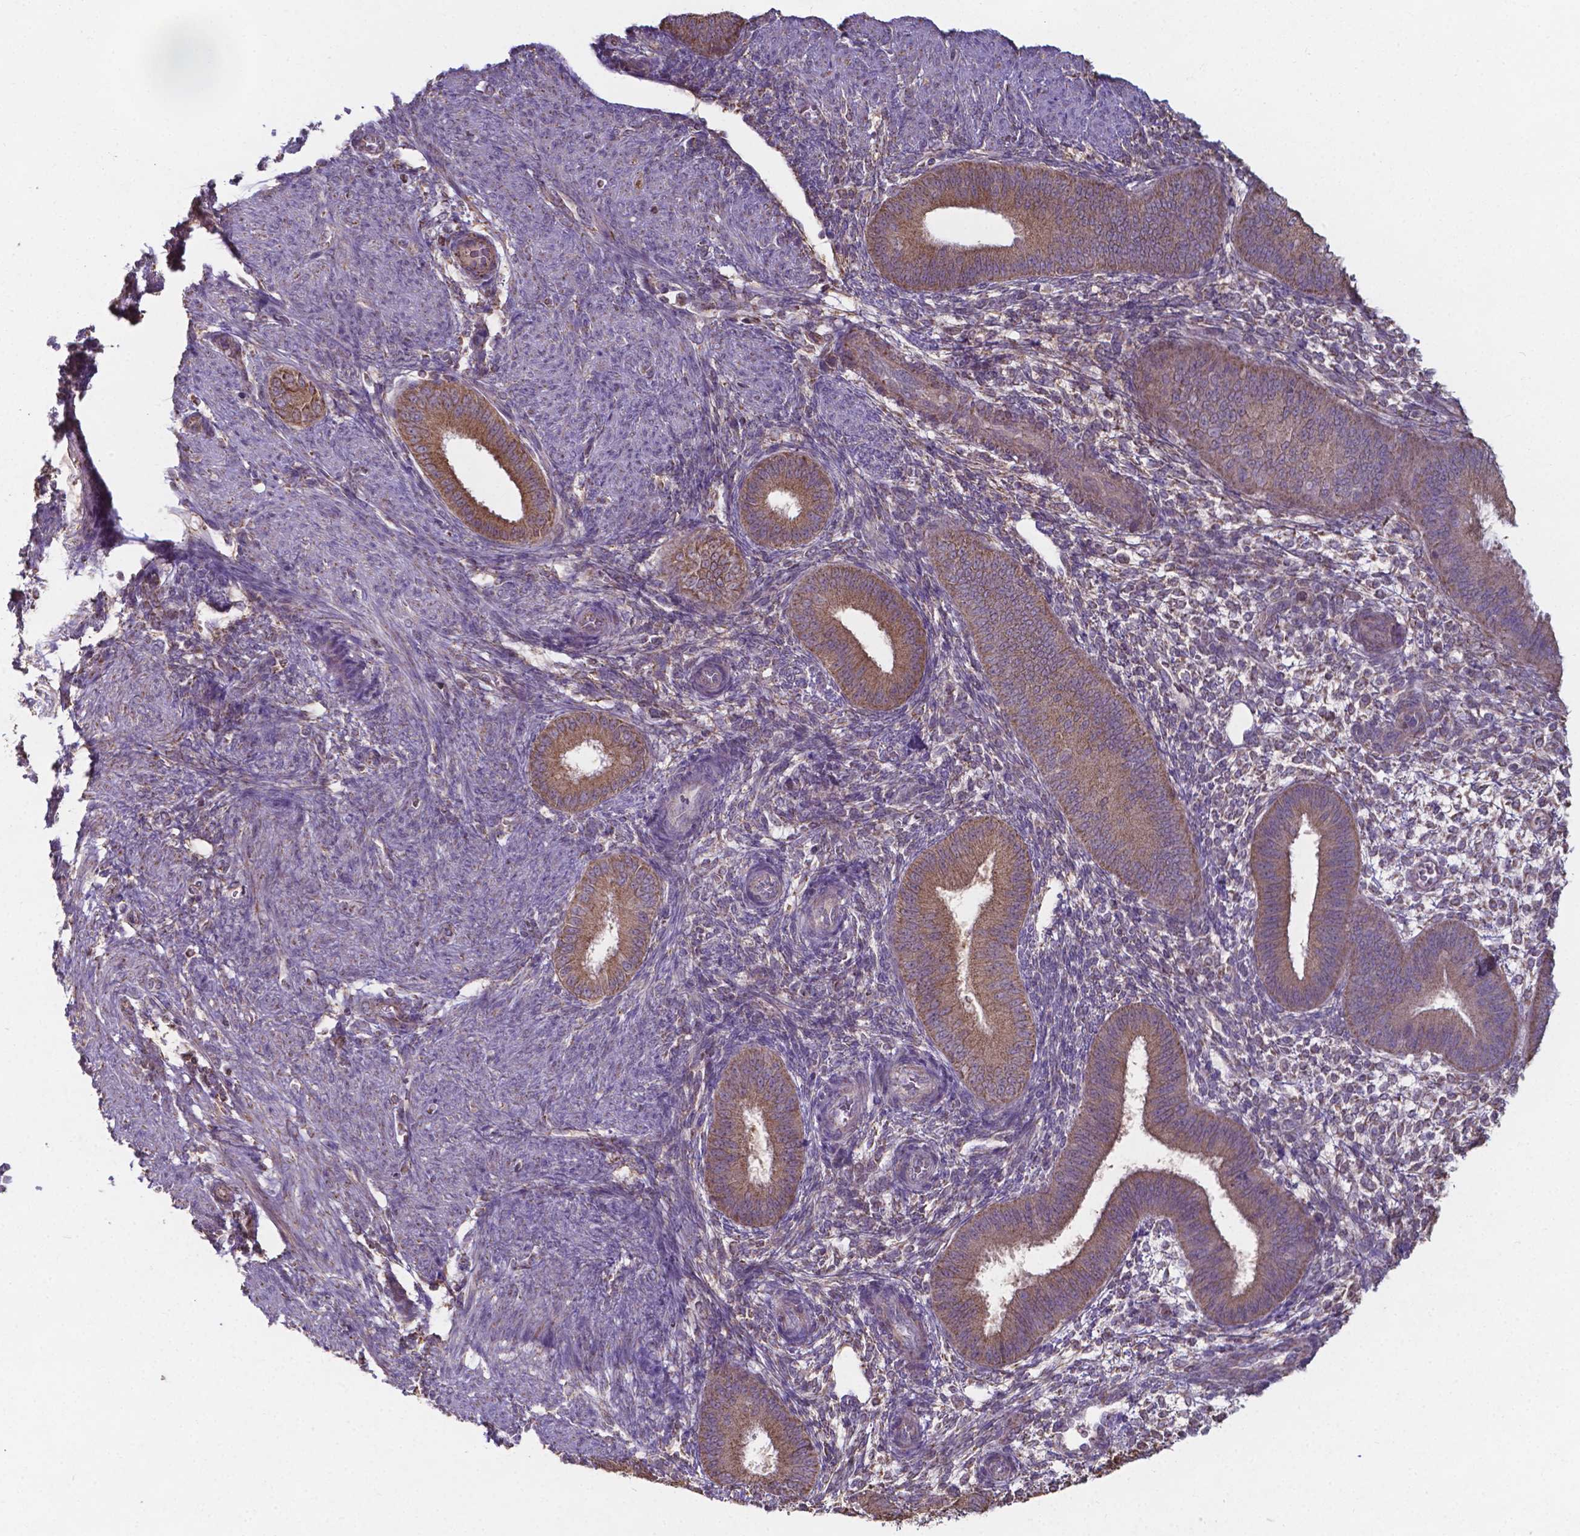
{"staining": {"intensity": "weak", "quantity": "<25%", "location": "cytoplasmic/membranous"}, "tissue": "endometrium", "cell_type": "Cells in endometrial stroma", "image_type": "normal", "snomed": [{"axis": "morphology", "description": "Normal tissue, NOS"}, {"axis": "topography", "description": "Endometrium"}], "caption": "A high-resolution histopathology image shows immunohistochemistry (IHC) staining of normal endometrium, which shows no significant staining in cells in endometrial stroma.", "gene": "FAM114A1", "patient": {"sex": "female", "age": 39}}